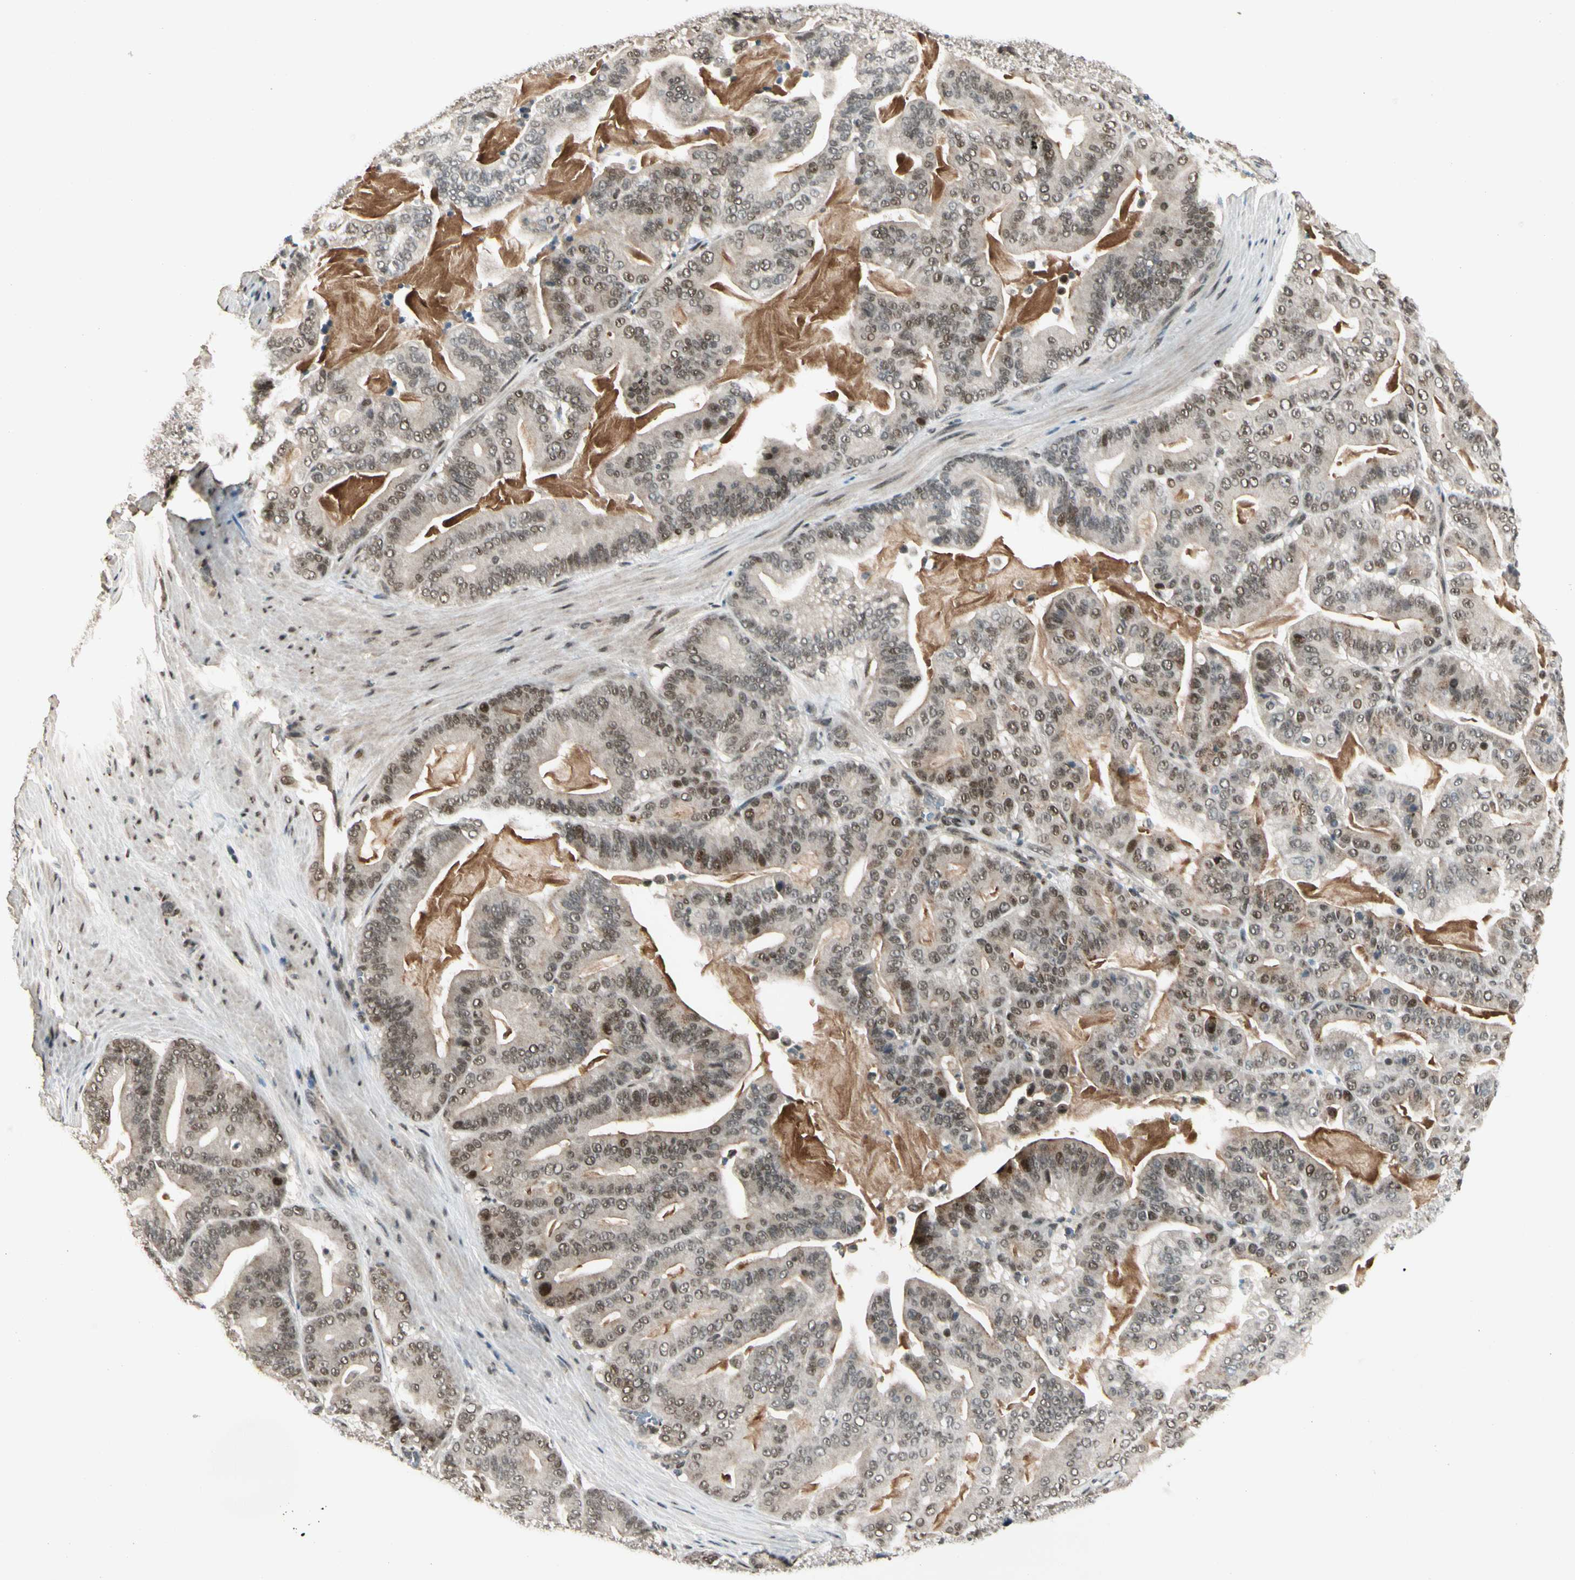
{"staining": {"intensity": "moderate", "quantity": "25%-75%", "location": "nuclear"}, "tissue": "pancreatic cancer", "cell_type": "Tumor cells", "image_type": "cancer", "snomed": [{"axis": "morphology", "description": "Adenocarcinoma, NOS"}, {"axis": "topography", "description": "Pancreas"}], "caption": "This micrograph exhibits immunohistochemistry staining of human pancreatic cancer (adenocarcinoma), with medium moderate nuclear expression in about 25%-75% of tumor cells.", "gene": "GTF3A", "patient": {"sex": "male", "age": 63}}